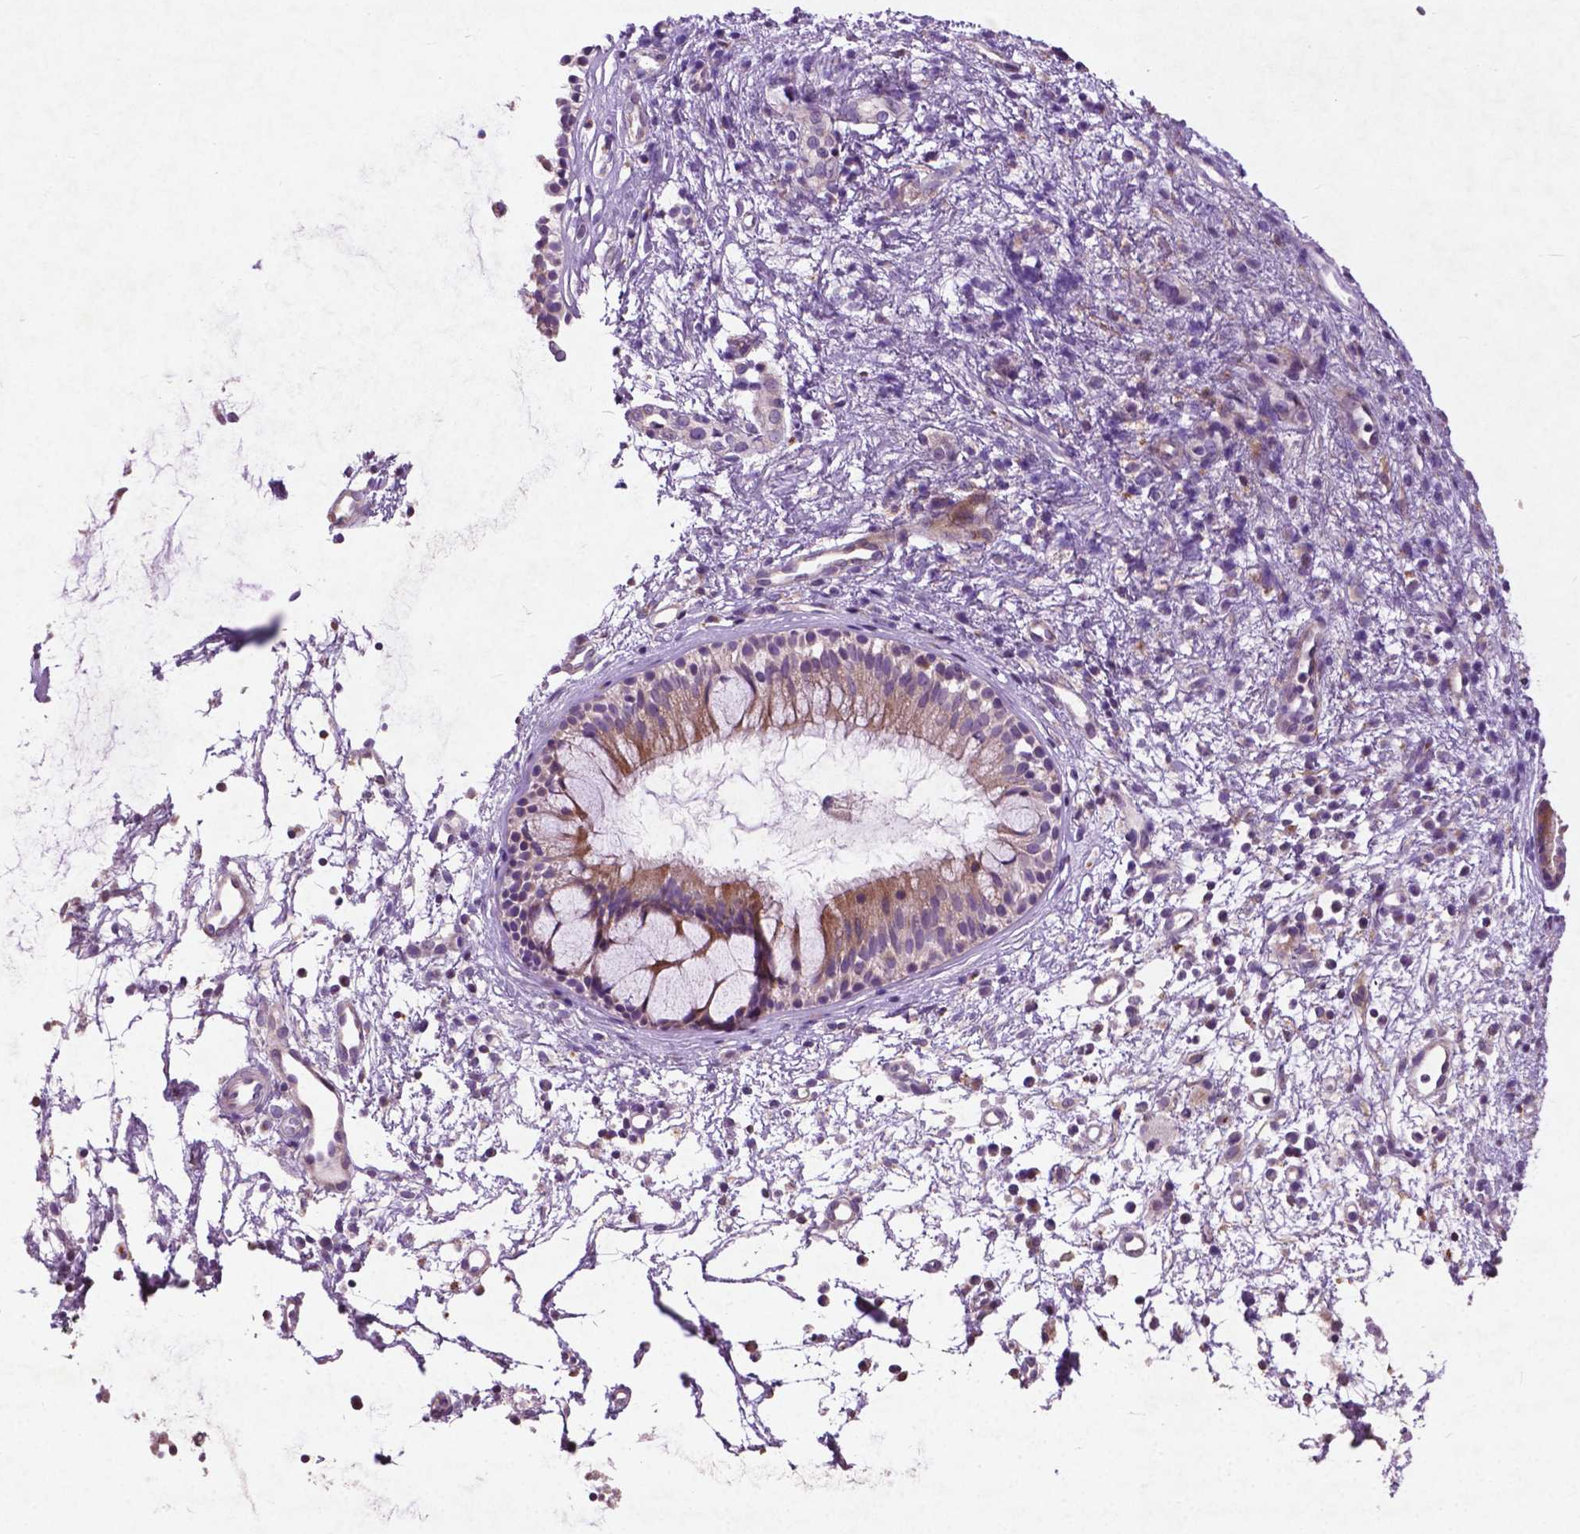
{"staining": {"intensity": "moderate", "quantity": "<25%", "location": "cytoplasmic/membranous"}, "tissue": "nasopharynx", "cell_type": "Respiratory epithelial cells", "image_type": "normal", "snomed": [{"axis": "morphology", "description": "Normal tissue, NOS"}, {"axis": "topography", "description": "Nasopharynx"}], "caption": "This micrograph demonstrates IHC staining of benign nasopharynx, with low moderate cytoplasmic/membranous positivity in approximately <25% of respiratory epithelial cells.", "gene": "ATG4D", "patient": {"sex": "male", "age": 77}}